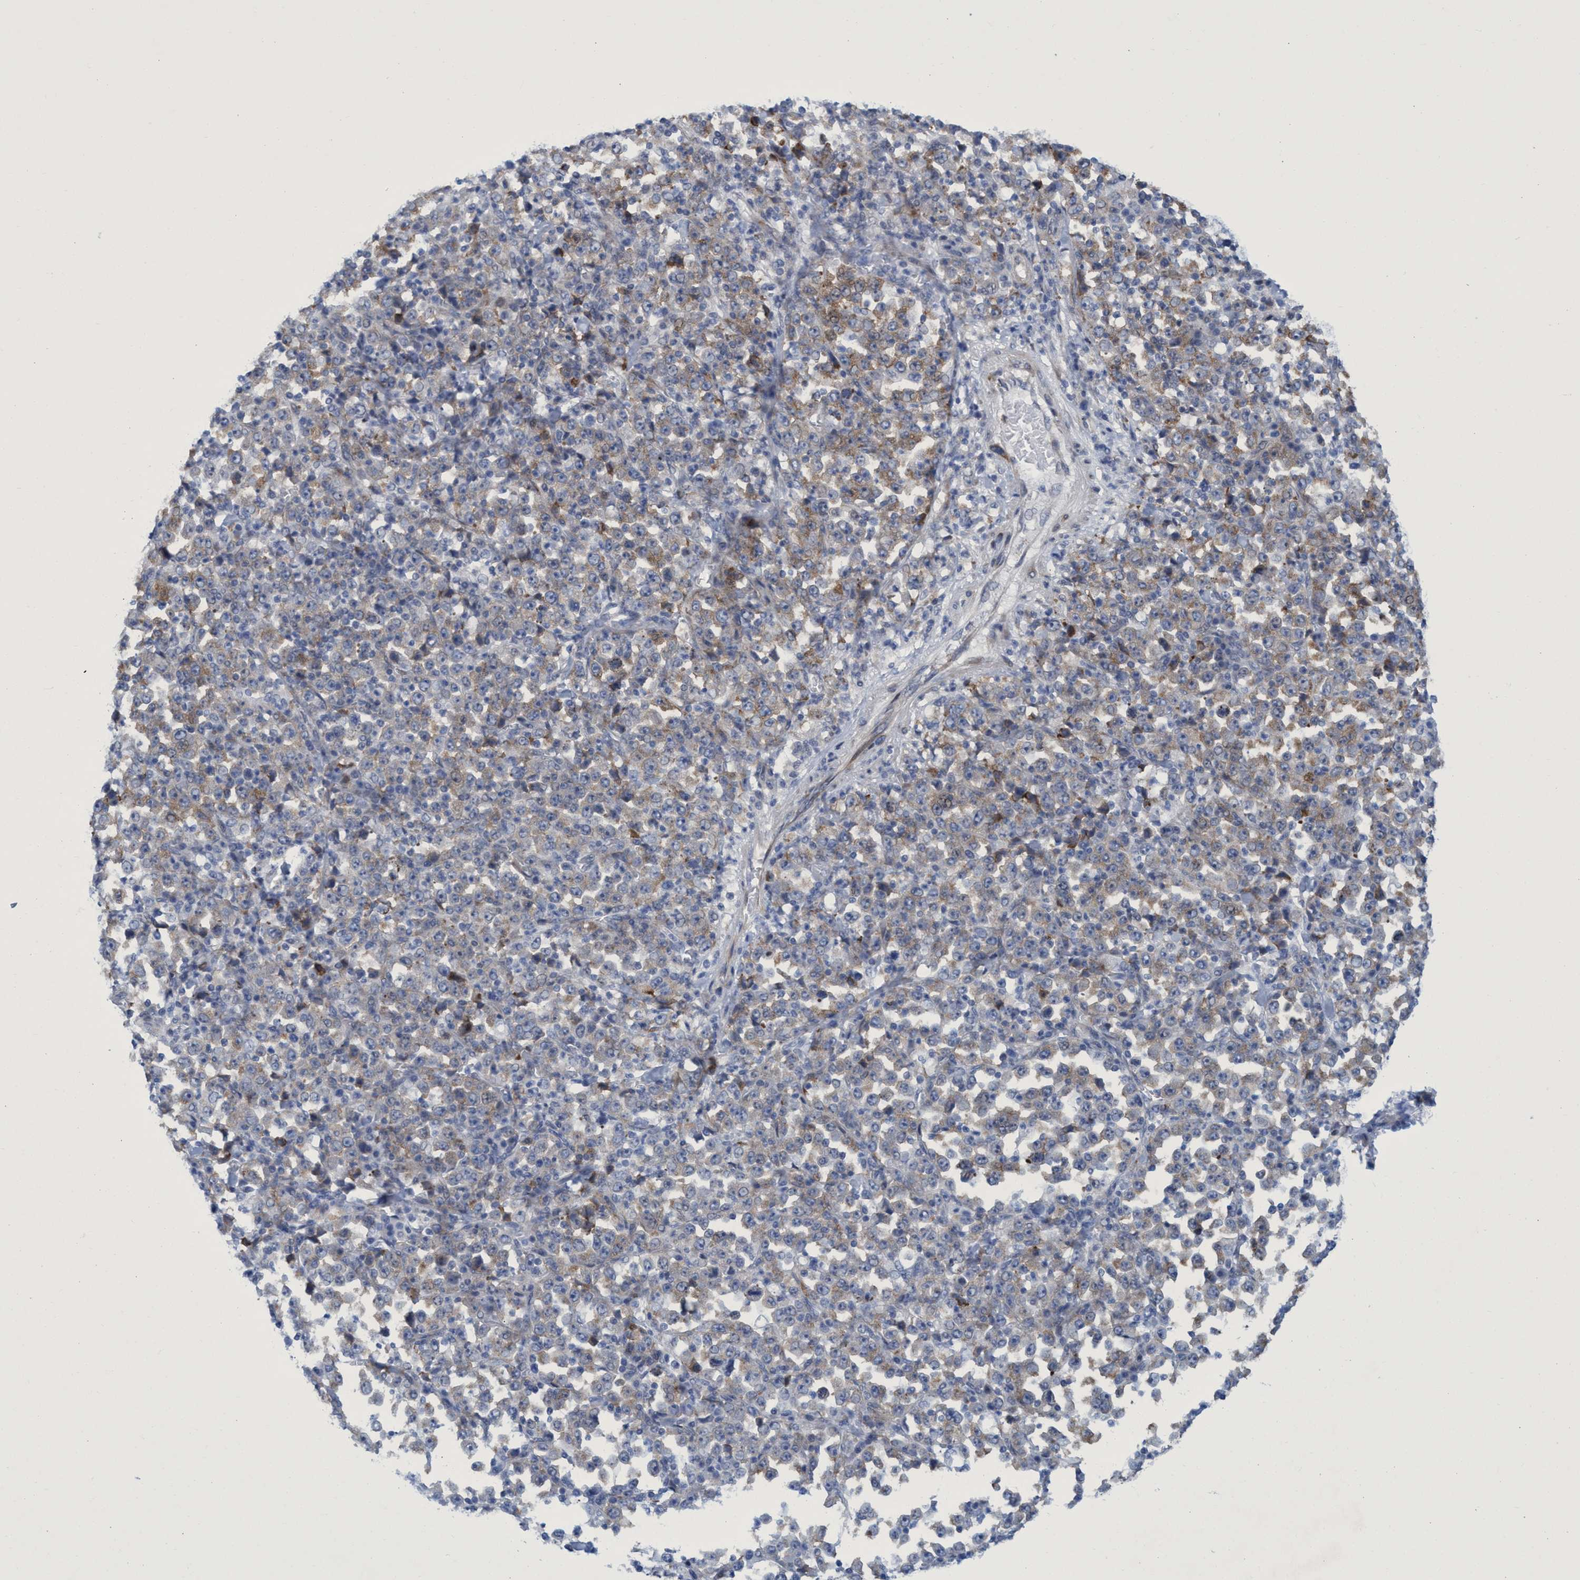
{"staining": {"intensity": "moderate", "quantity": "25%-75%", "location": "cytoplasmic/membranous"}, "tissue": "stomach cancer", "cell_type": "Tumor cells", "image_type": "cancer", "snomed": [{"axis": "morphology", "description": "Normal tissue, NOS"}, {"axis": "morphology", "description": "Adenocarcinoma, NOS"}, {"axis": "topography", "description": "Stomach, upper"}, {"axis": "topography", "description": "Stomach"}], "caption": "Protein staining displays moderate cytoplasmic/membranous staining in approximately 25%-75% of tumor cells in adenocarcinoma (stomach). (IHC, brightfield microscopy, high magnification).", "gene": "R3HCC1", "patient": {"sex": "male", "age": 59}}